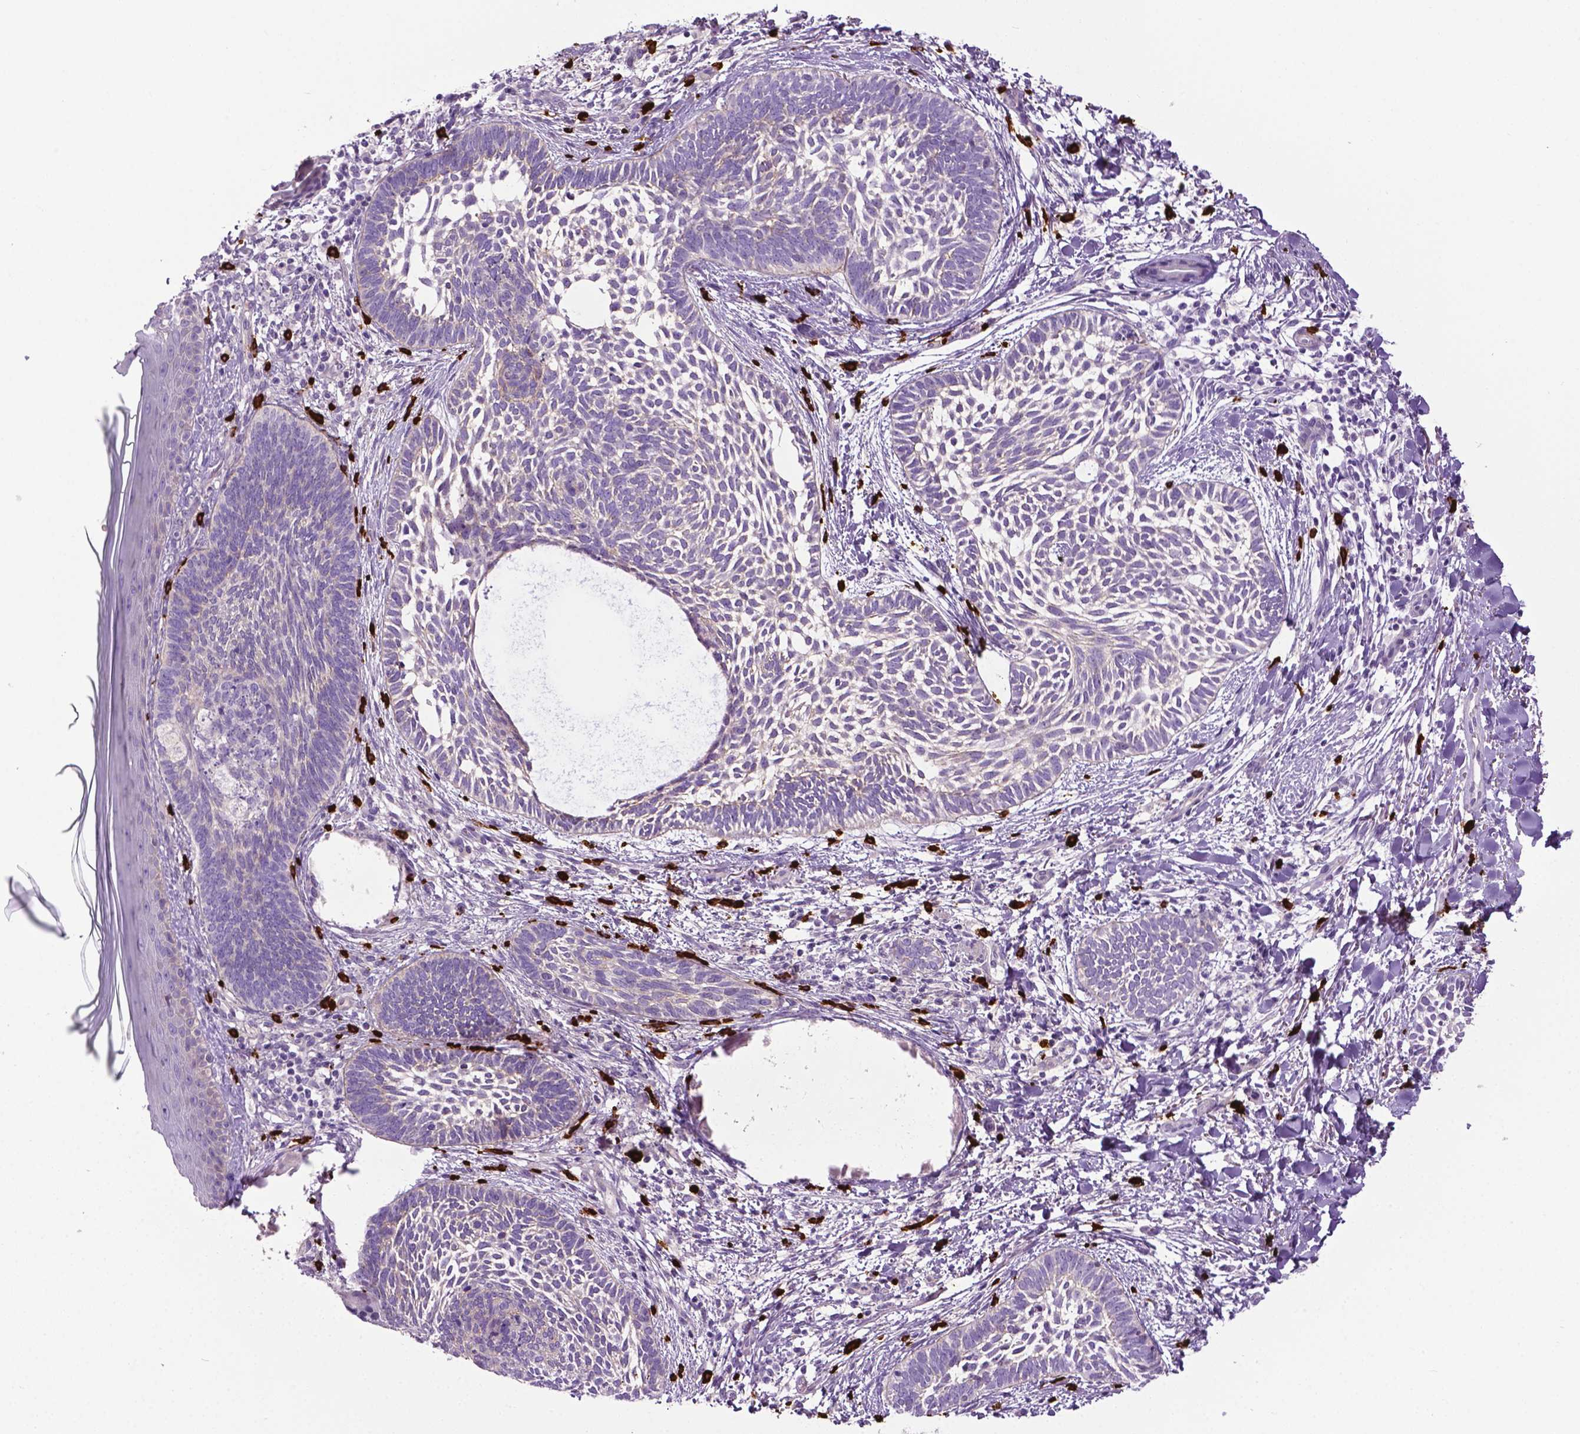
{"staining": {"intensity": "negative", "quantity": "none", "location": "none"}, "tissue": "skin cancer", "cell_type": "Tumor cells", "image_type": "cancer", "snomed": [{"axis": "morphology", "description": "Normal tissue, NOS"}, {"axis": "morphology", "description": "Basal cell carcinoma"}, {"axis": "topography", "description": "Skin"}], "caption": "A high-resolution image shows immunohistochemistry staining of skin basal cell carcinoma, which demonstrates no significant positivity in tumor cells.", "gene": "SPECC1L", "patient": {"sex": "male", "age": 46}}